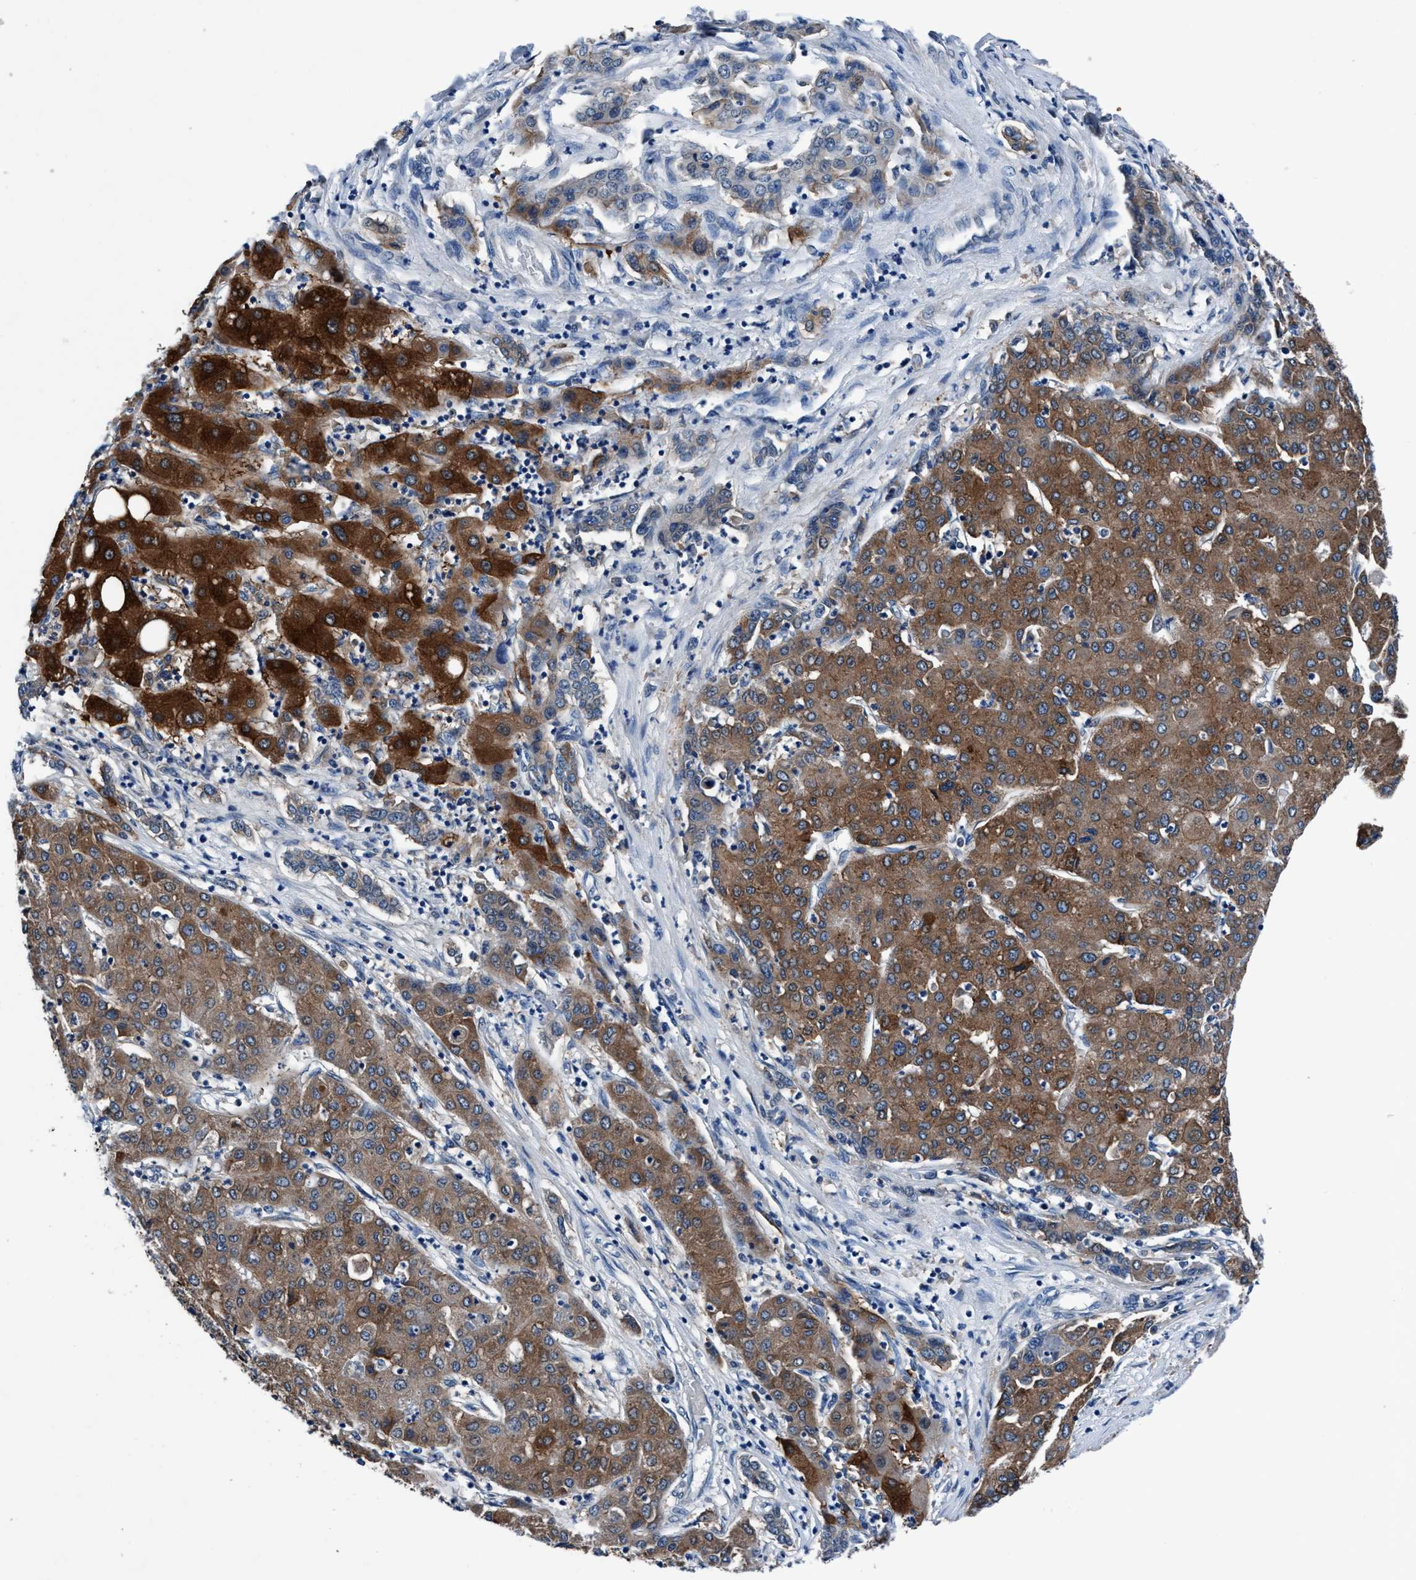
{"staining": {"intensity": "moderate", "quantity": ">75%", "location": "cytoplasmic/membranous"}, "tissue": "liver cancer", "cell_type": "Tumor cells", "image_type": "cancer", "snomed": [{"axis": "morphology", "description": "Carcinoma, Hepatocellular, NOS"}, {"axis": "topography", "description": "Liver"}], "caption": "This photomicrograph reveals immunohistochemistry (IHC) staining of human liver hepatocellular carcinoma, with medium moderate cytoplasmic/membranous staining in approximately >75% of tumor cells.", "gene": "TMEM94", "patient": {"sex": "male", "age": 65}}